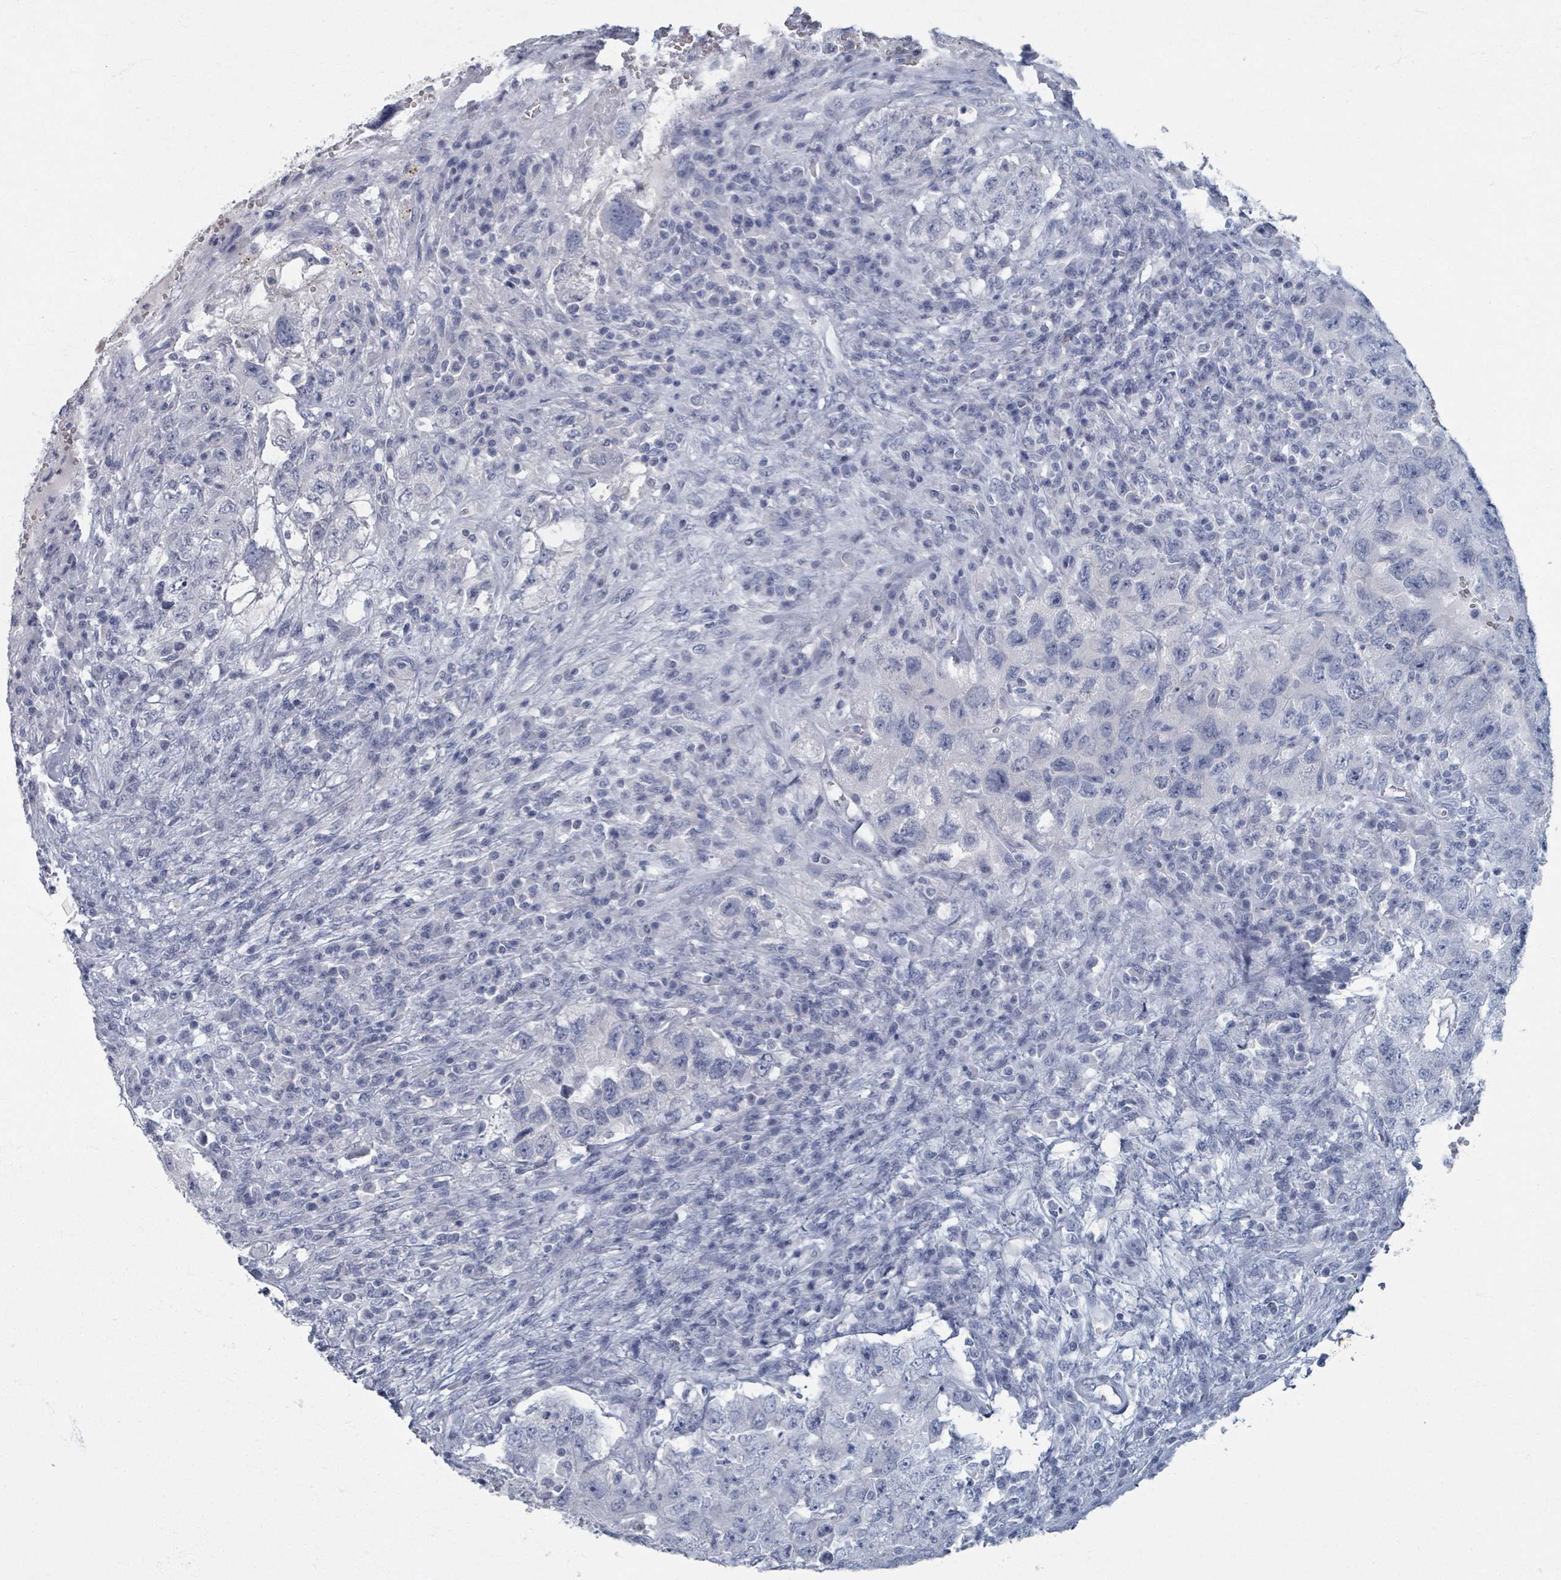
{"staining": {"intensity": "negative", "quantity": "none", "location": "none"}, "tissue": "testis cancer", "cell_type": "Tumor cells", "image_type": "cancer", "snomed": [{"axis": "morphology", "description": "Carcinoma, Embryonal, NOS"}, {"axis": "topography", "description": "Testis"}], "caption": "High power microscopy image of an immunohistochemistry photomicrograph of testis embryonal carcinoma, revealing no significant expression in tumor cells. (DAB (3,3'-diaminobenzidine) IHC, high magnification).", "gene": "TAS2R1", "patient": {"sex": "male", "age": 26}}